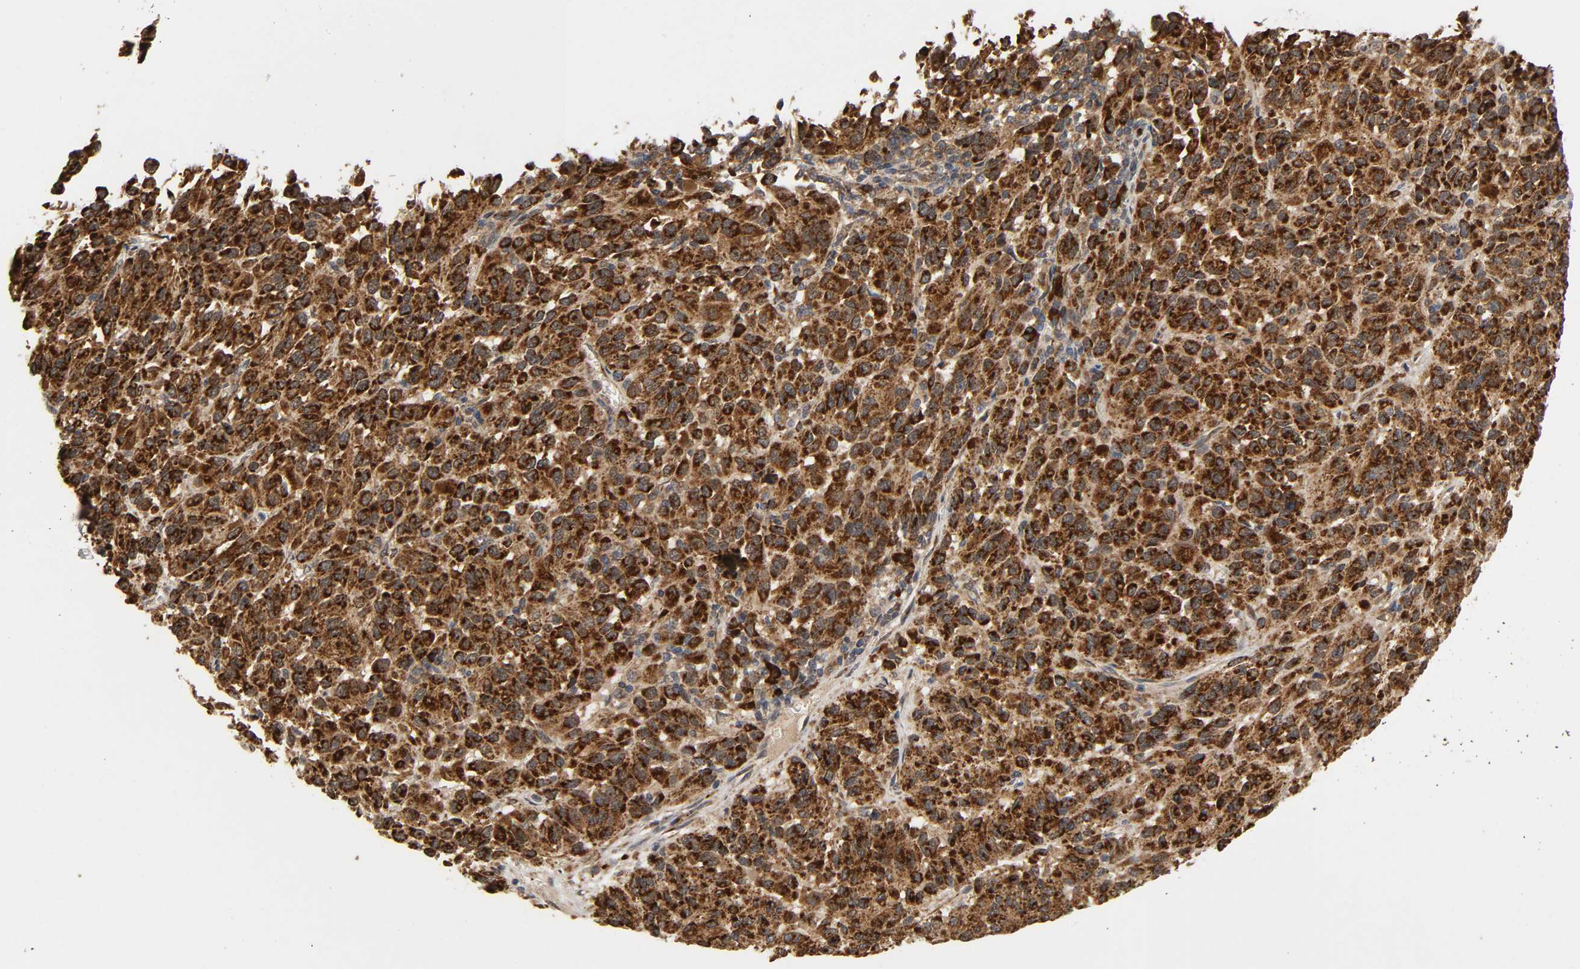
{"staining": {"intensity": "strong", "quantity": ">75%", "location": "cytoplasmic/membranous"}, "tissue": "melanoma", "cell_type": "Tumor cells", "image_type": "cancer", "snomed": [{"axis": "morphology", "description": "Malignant melanoma, Metastatic site"}, {"axis": "topography", "description": "Lung"}], "caption": "Protein expression analysis of human malignant melanoma (metastatic site) reveals strong cytoplasmic/membranous positivity in about >75% of tumor cells.", "gene": "SLC30A9", "patient": {"sex": "male", "age": 64}}